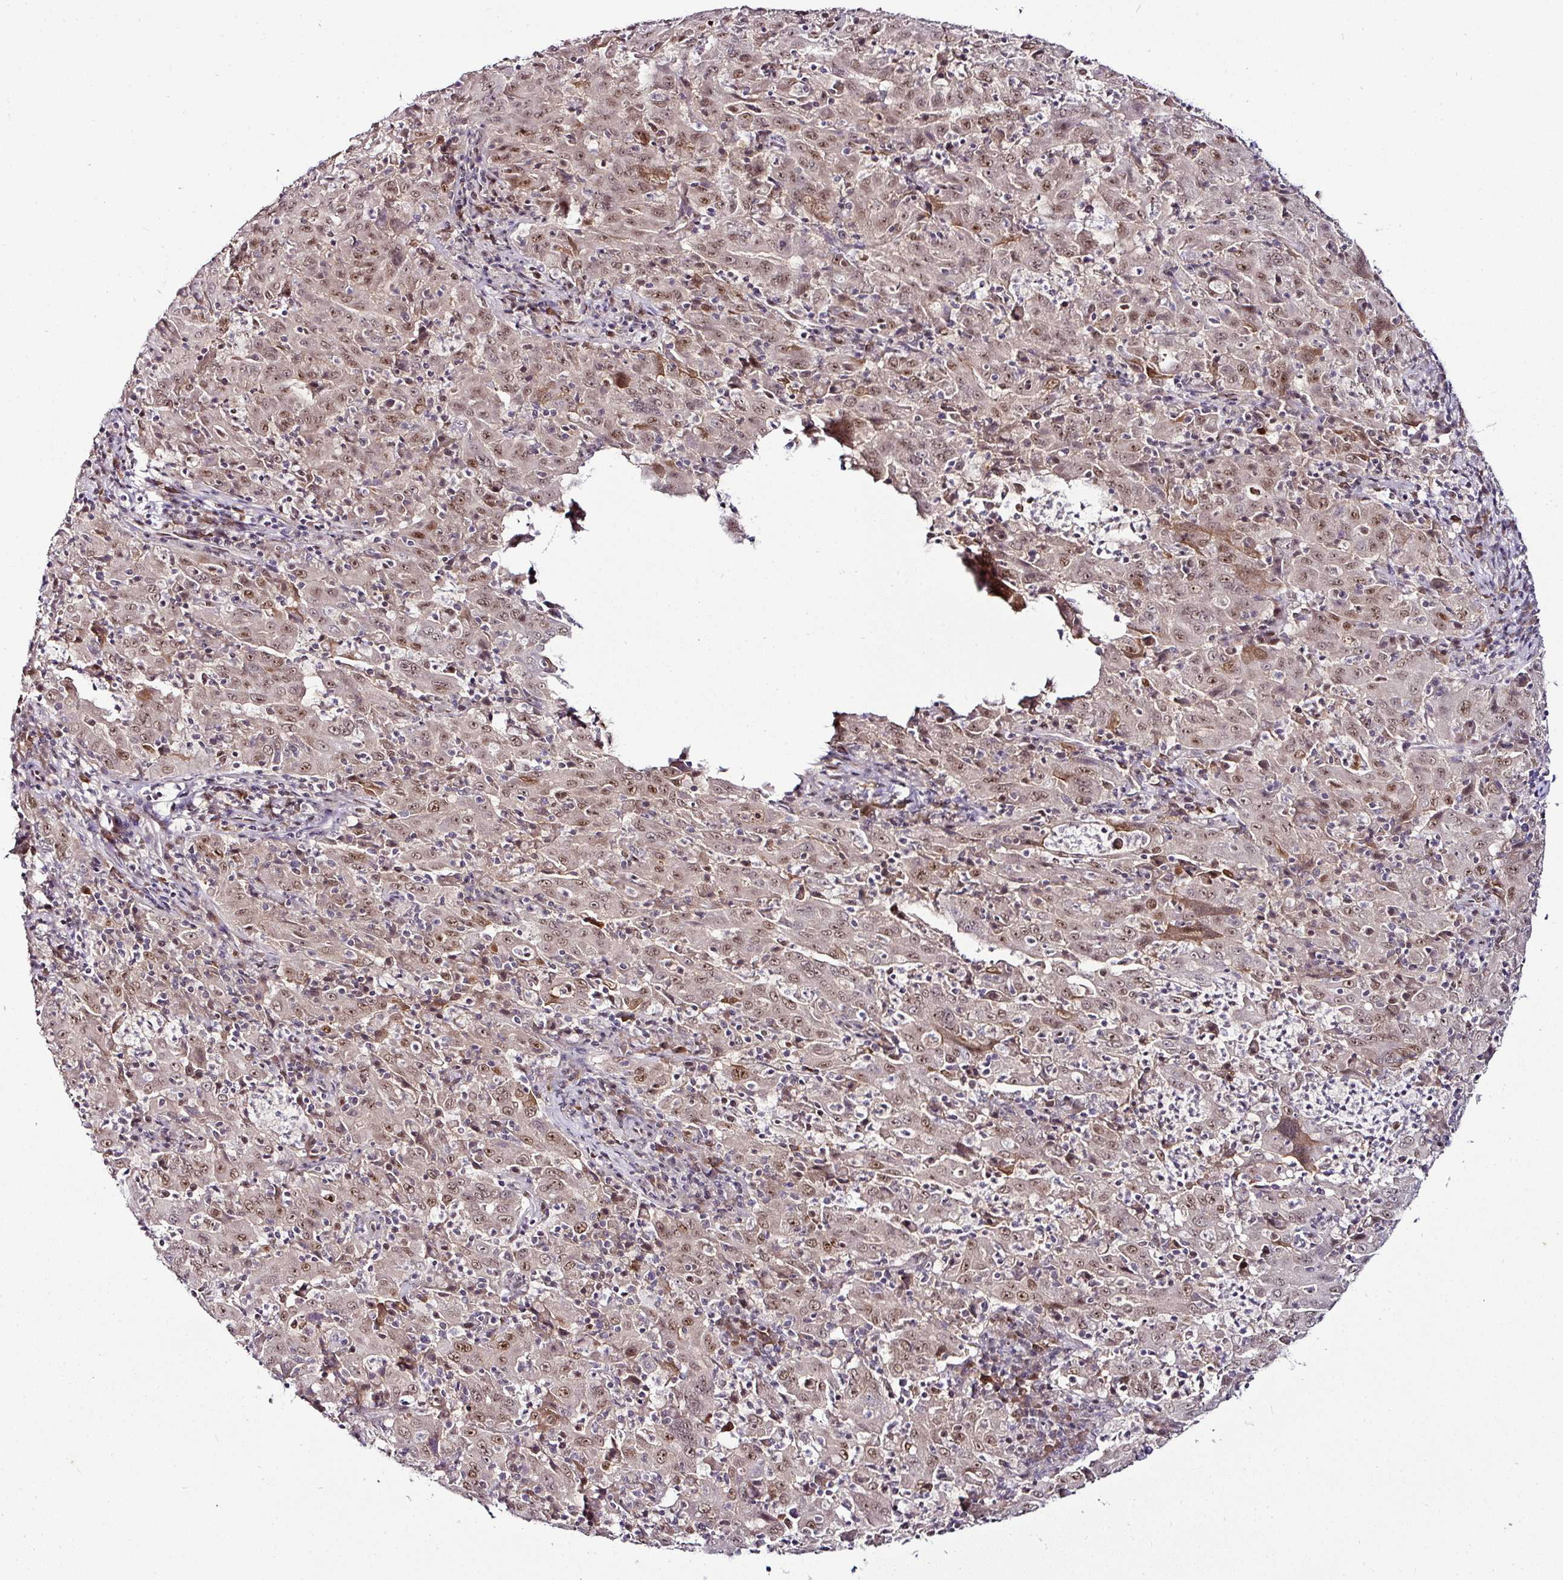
{"staining": {"intensity": "weak", "quantity": ">75%", "location": "nuclear"}, "tissue": "pancreatic cancer", "cell_type": "Tumor cells", "image_type": "cancer", "snomed": [{"axis": "morphology", "description": "Adenocarcinoma, NOS"}, {"axis": "topography", "description": "Pancreas"}], "caption": "High-power microscopy captured an immunohistochemistry (IHC) image of pancreatic adenocarcinoma, revealing weak nuclear expression in about >75% of tumor cells. (IHC, brightfield microscopy, high magnification).", "gene": "KLF16", "patient": {"sex": "male", "age": 63}}